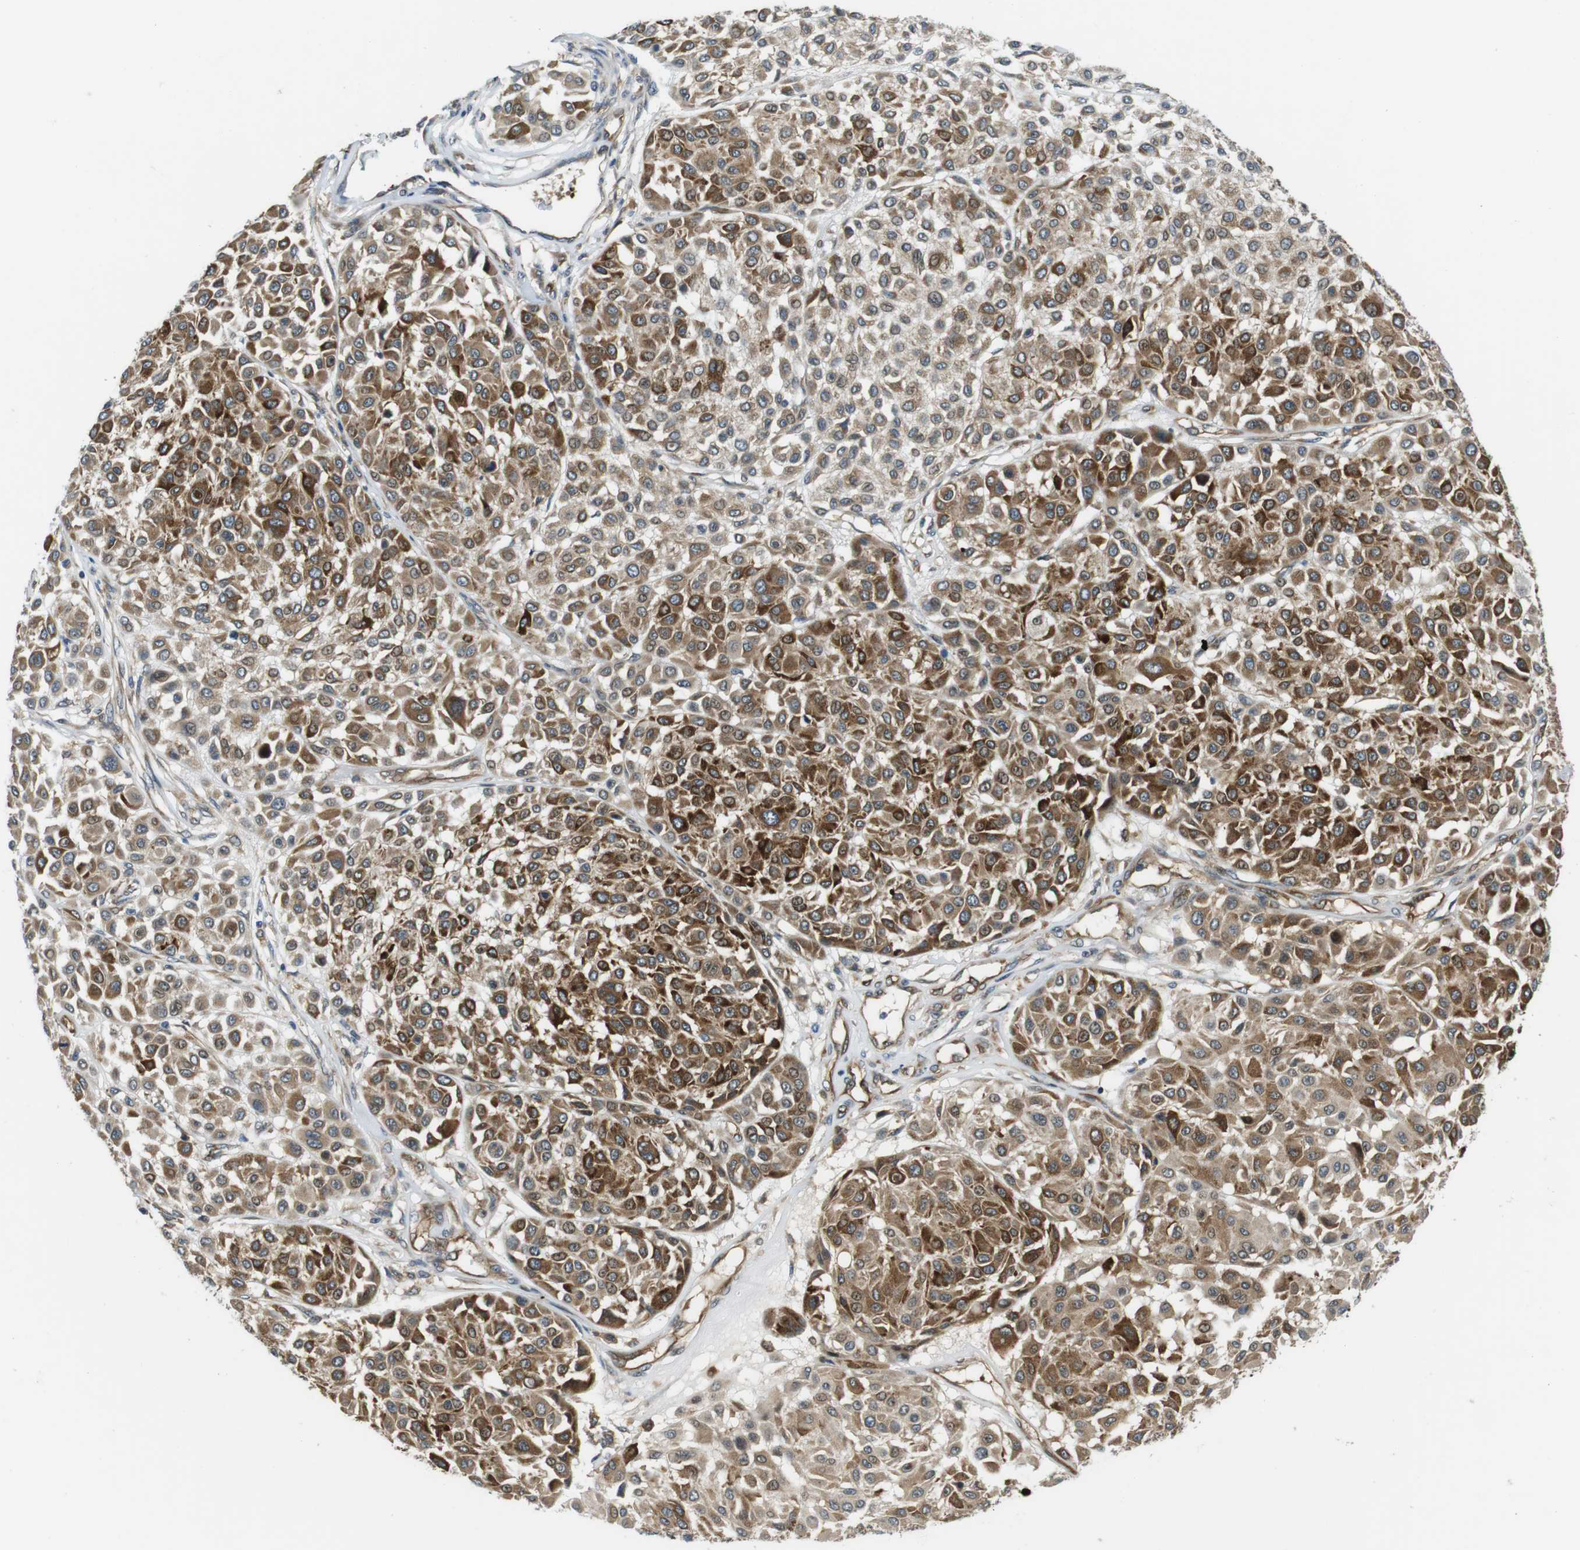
{"staining": {"intensity": "moderate", "quantity": "25%-75%", "location": "cytoplasmic/membranous"}, "tissue": "melanoma", "cell_type": "Tumor cells", "image_type": "cancer", "snomed": [{"axis": "morphology", "description": "Malignant melanoma, Metastatic site"}, {"axis": "topography", "description": "Soft tissue"}], "caption": "Immunohistochemistry of human melanoma shows medium levels of moderate cytoplasmic/membranous staining in approximately 25%-75% of tumor cells. (DAB IHC with brightfield microscopy, high magnification).", "gene": "PALD1", "patient": {"sex": "male", "age": 41}}